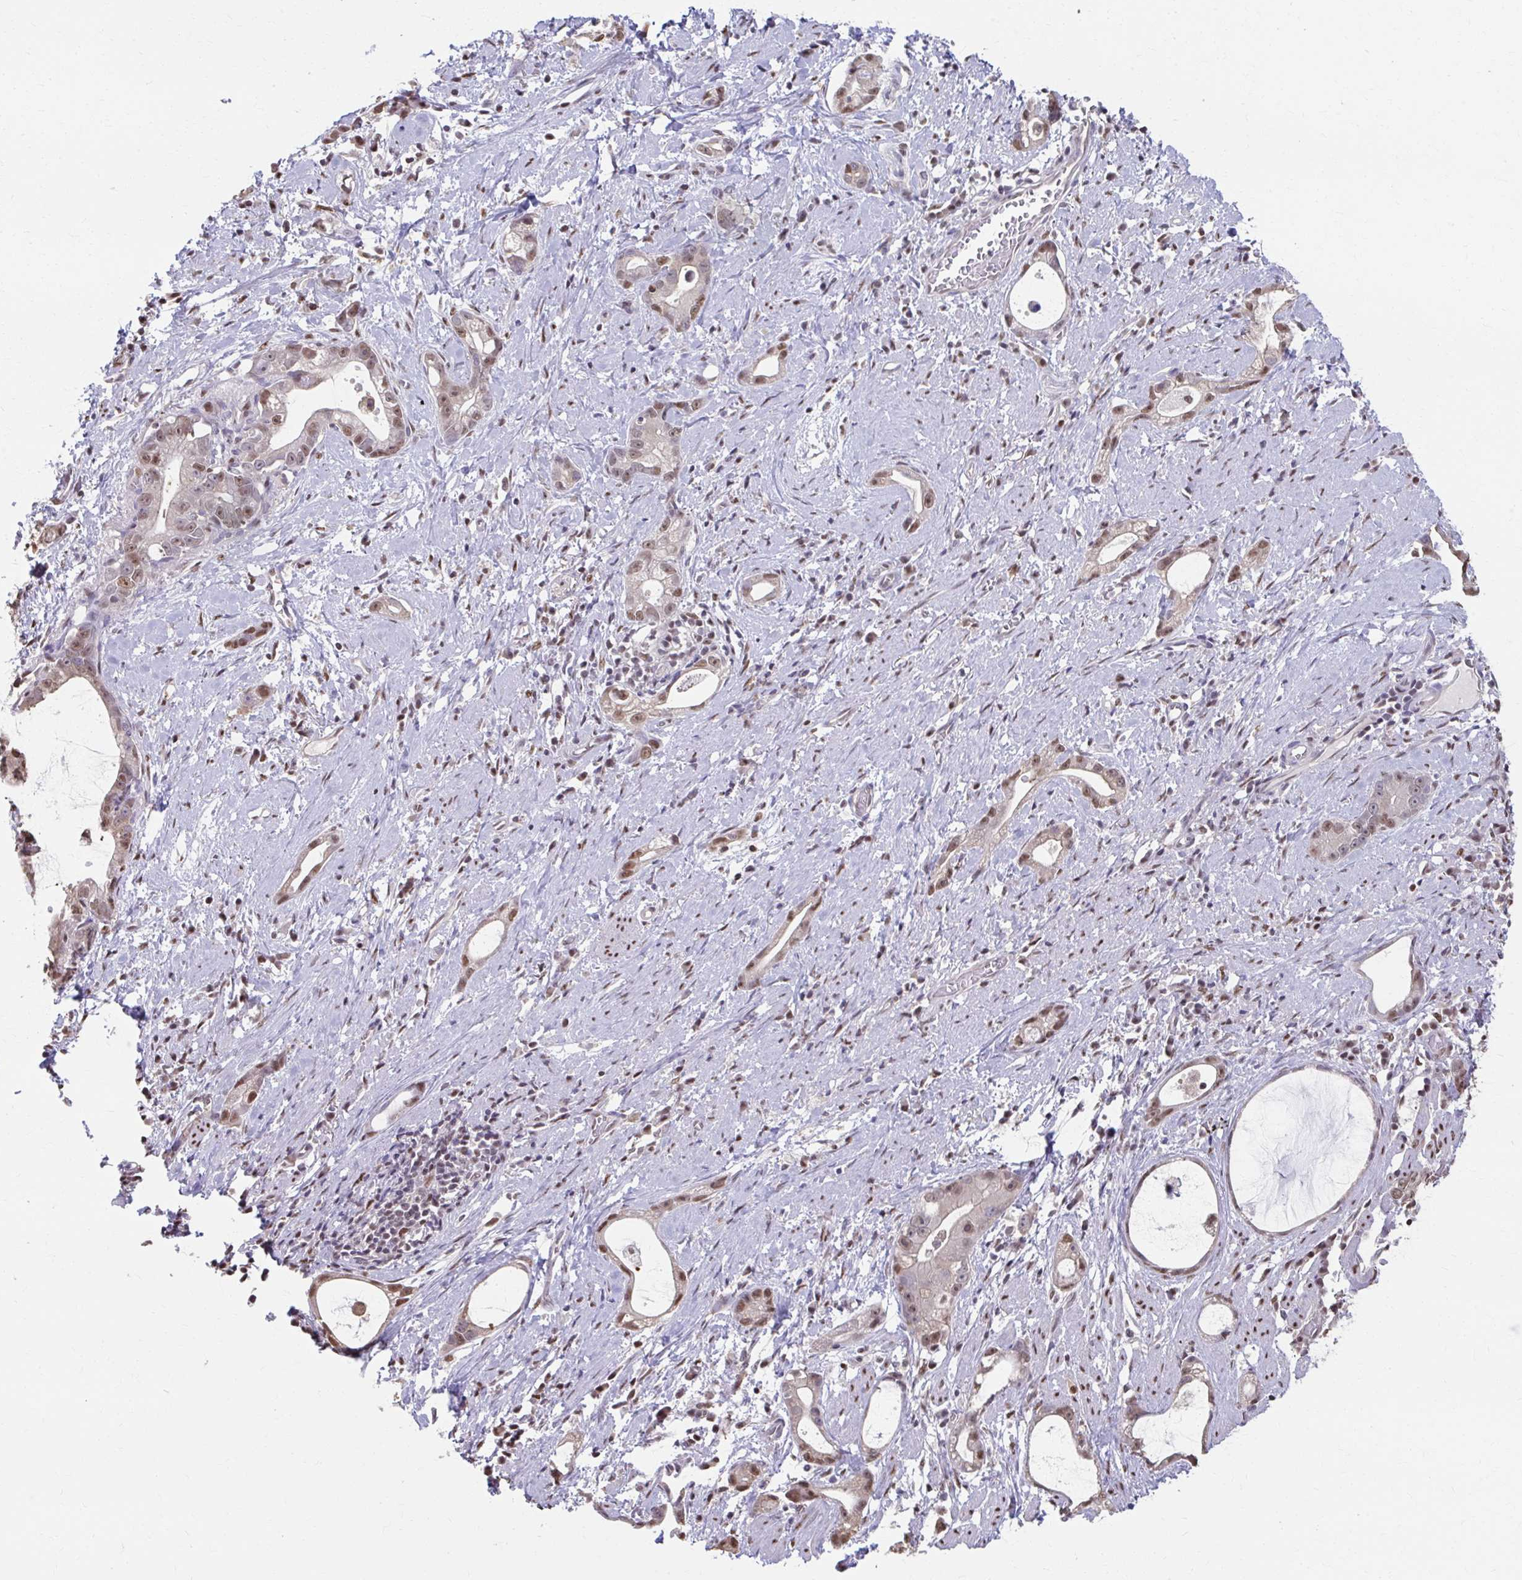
{"staining": {"intensity": "moderate", "quantity": "25%-75%", "location": "nuclear"}, "tissue": "stomach cancer", "cell_type": "Tumor cells", "image_type": "cancer", "snomed": [{"axis": "morphology", "description": "Adenocarcinoma, NOS"}, {"axis": "topography", "description": "Stomach"}], "caption": "Approximately 25%-75% of tumor cells in human stomach adenocarcinoma demonstrate moderate nuclear protein staining as visualized by brown immunohistochemical staining.", "gene": "ING4", "patient": {"sex": "male", "age": 55}}